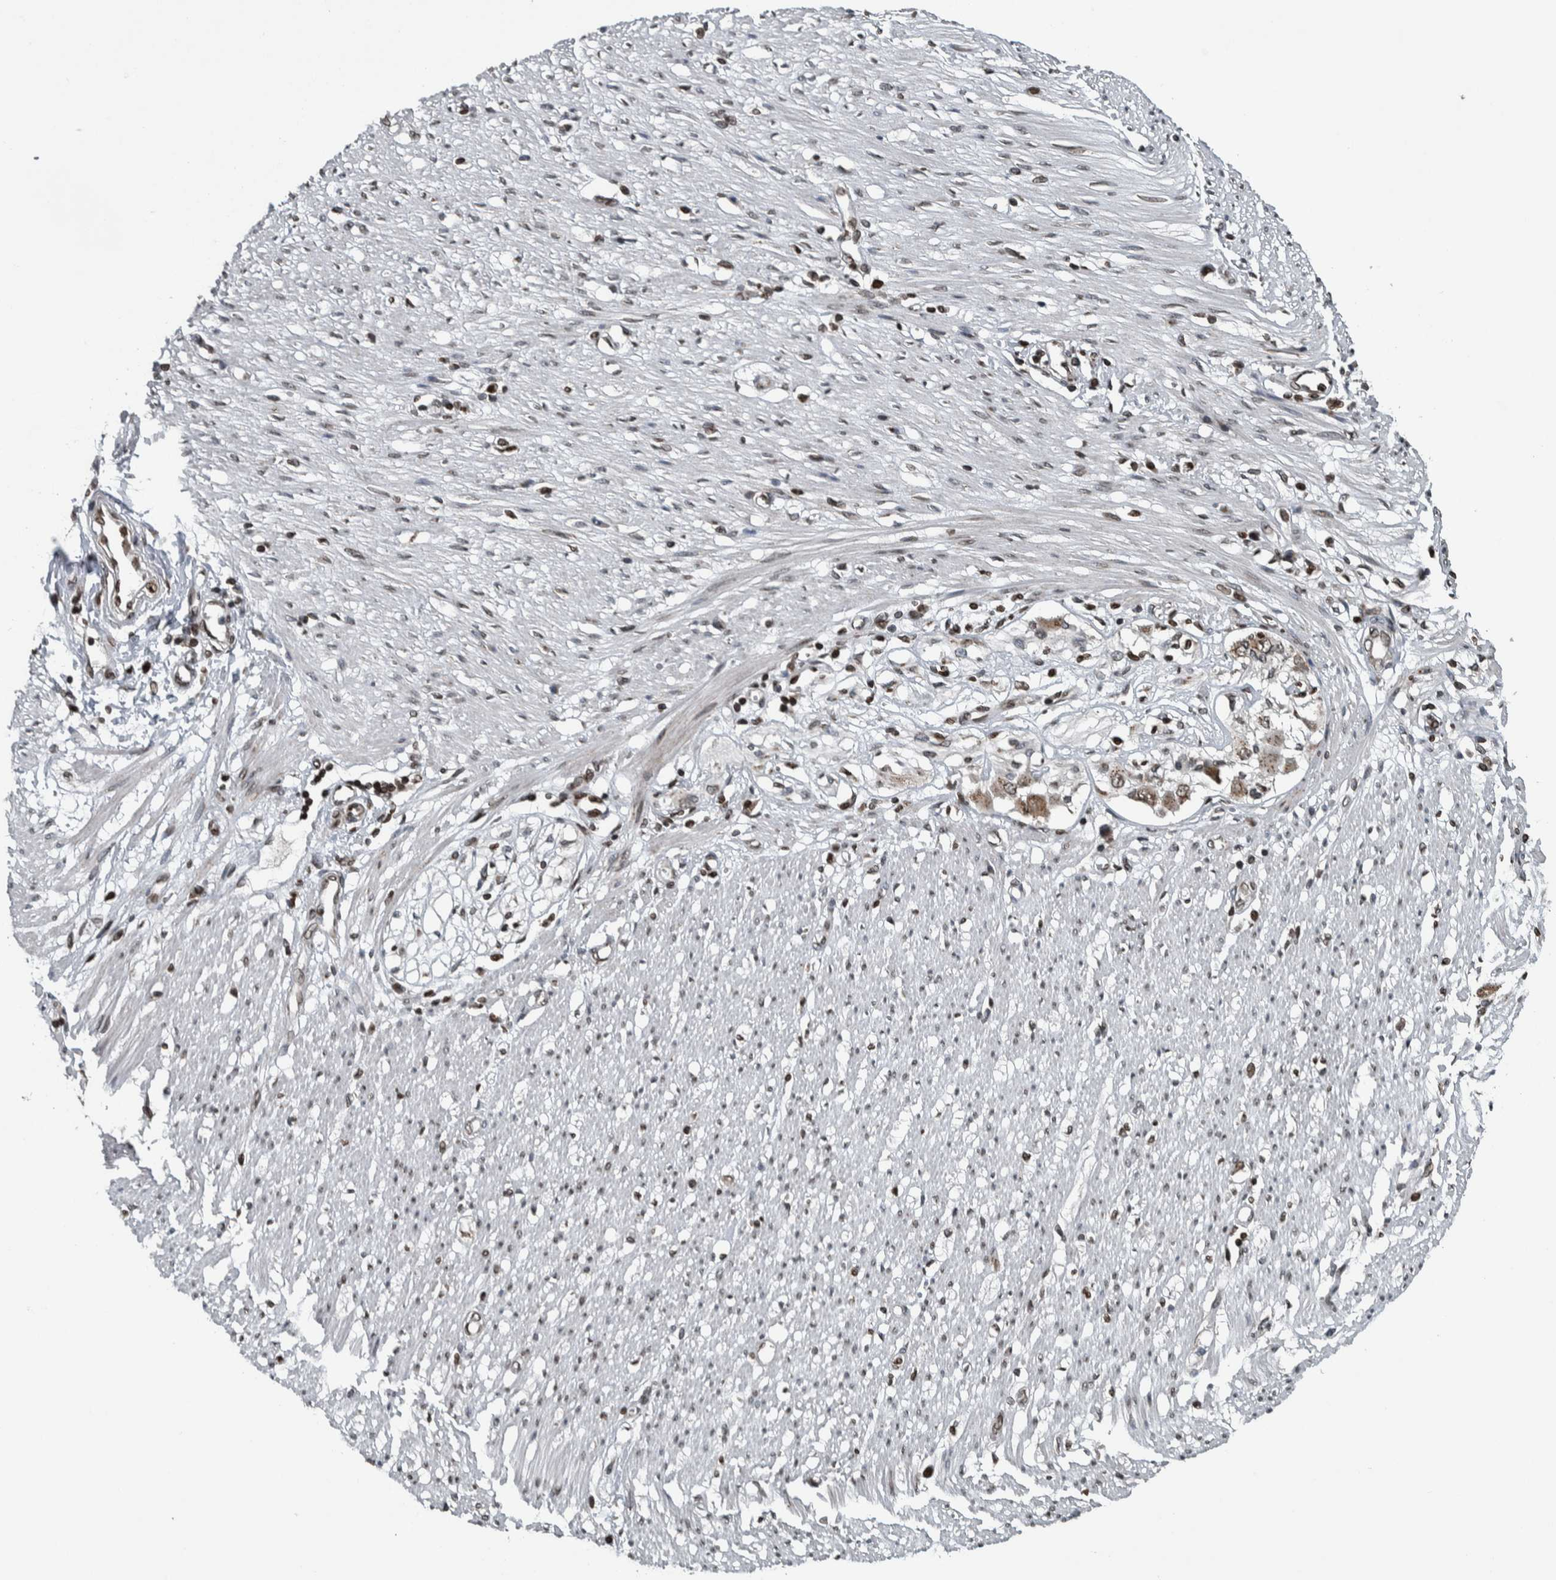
{"staining": {"intensity": "moderate", "quantity": ">75%", "location": "nuclear"}, "tissue": "soft tissue", "cell_type": "Fibroblasts", "image_type": "normal", "snomed": [{"axis": "morphology", "description": "Normal tissue, NOS"}, {"axis": "morphology", "description": "Adenocarcinoma, NOS"}, {"axis": "topography", "description": "Colon"}, {"axis": "topography", "description": "Peripheral nerve tissue"}], "caption": "Approximately >75% of fibroblasts in unremarkable soft tissue show moderate nuclear protein expression as visualized by brown immunohistochemical staining.", "gene": "FAM135B", "patient": {"sex": "male", "age": 14}}